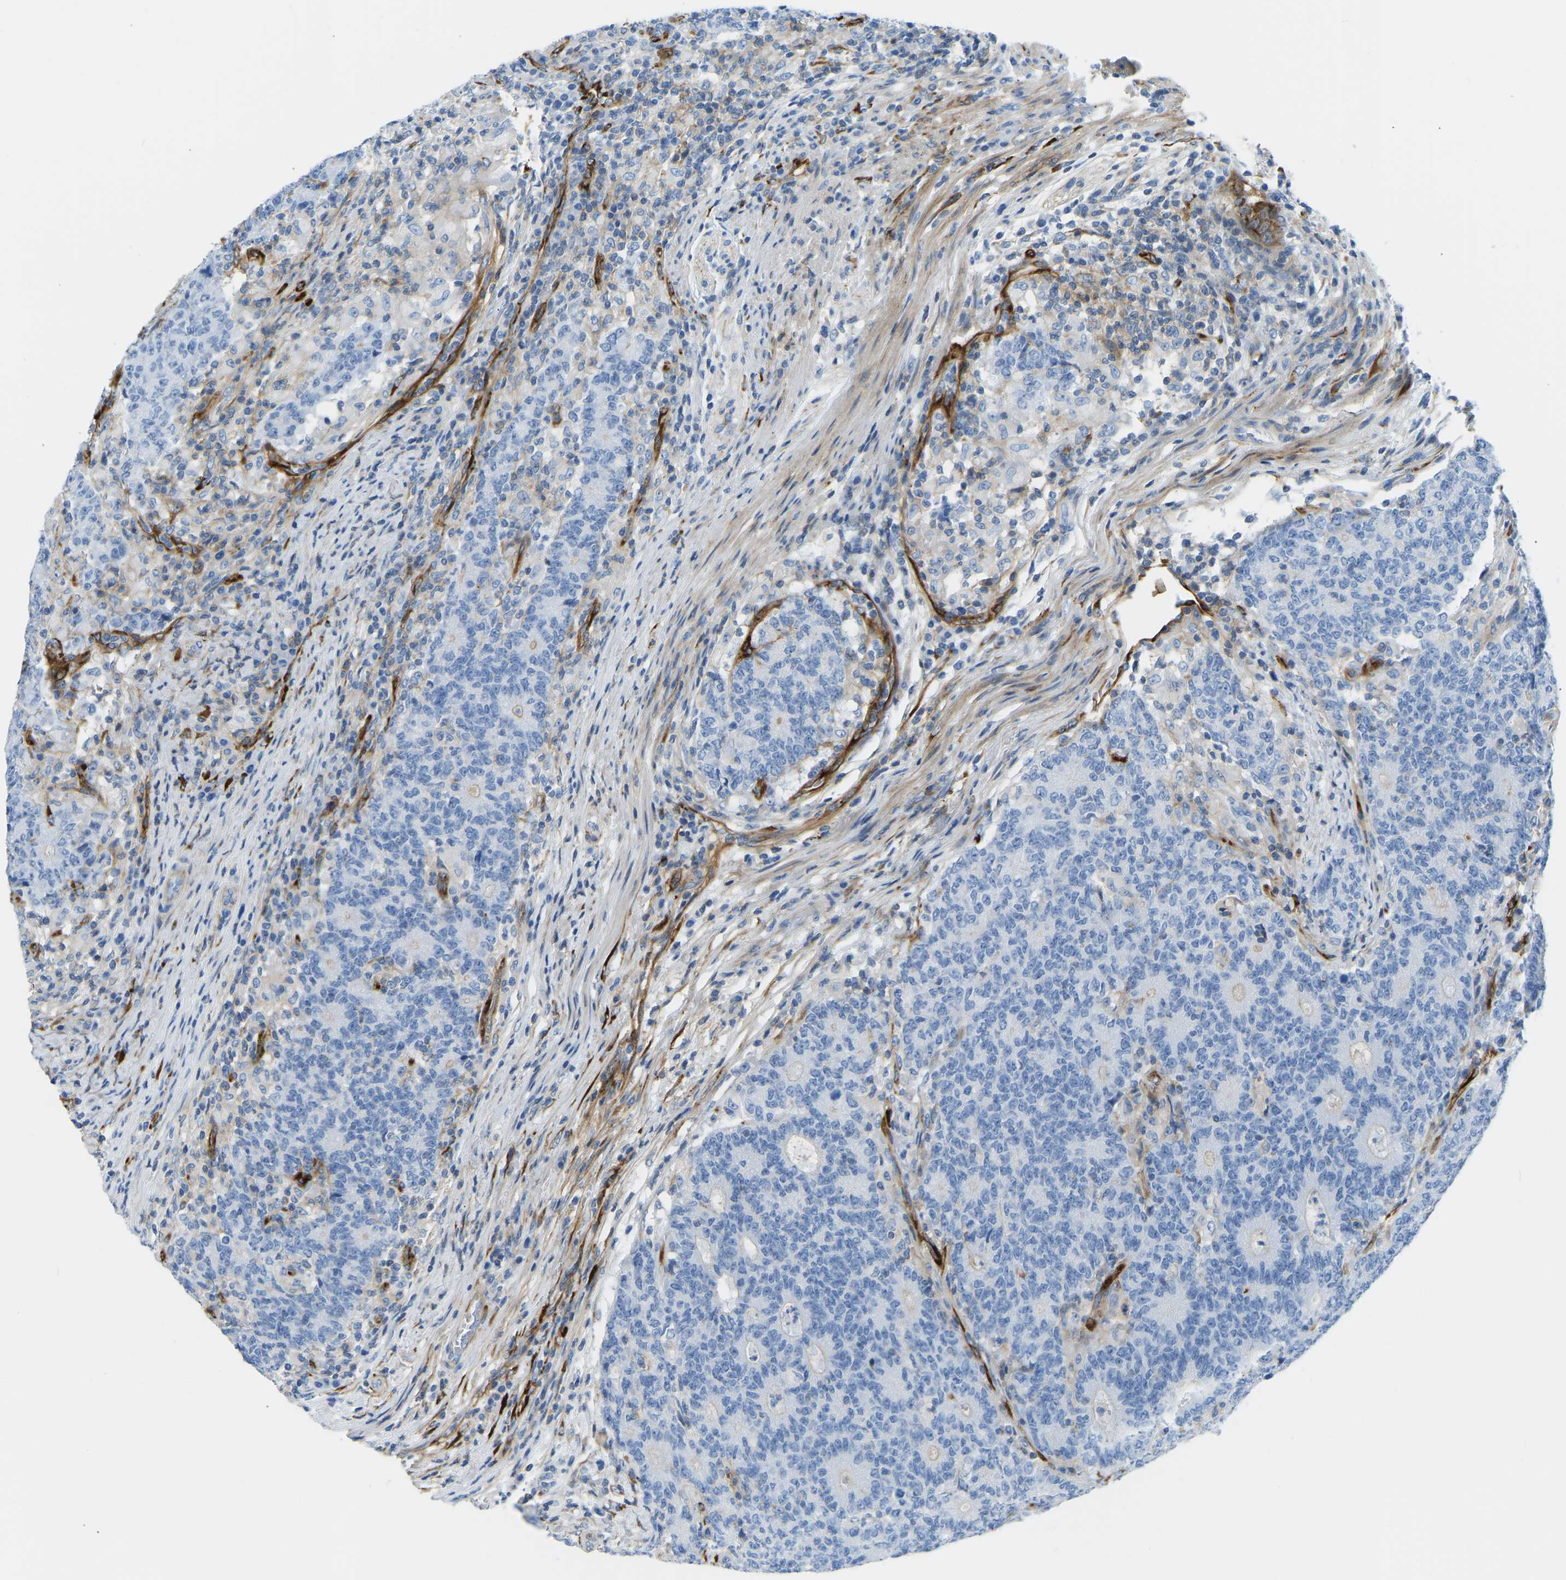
{"staining": {"intensity": "negative", "quantity": "none", "location": "none"}, "tissue": "colorectal cancer", "cell_type": "Tumor cells", "image_type": "cancer", "snomed": [{"axis": "morphology", "description": "Normal tissue, NOS"}, {"axis": "morphology", "description": "Adenocarcinoma, NOS"}, {"axis": "topography", "description": "Colon"}], "caption": "This is an immunohistochemistry (IHC) photomicrograph of adenocarcinoma (colorectal). There is no positivity in tumor cells.", "gene": "COL15A1", "patient": {"sex": "female", "age": 75}}